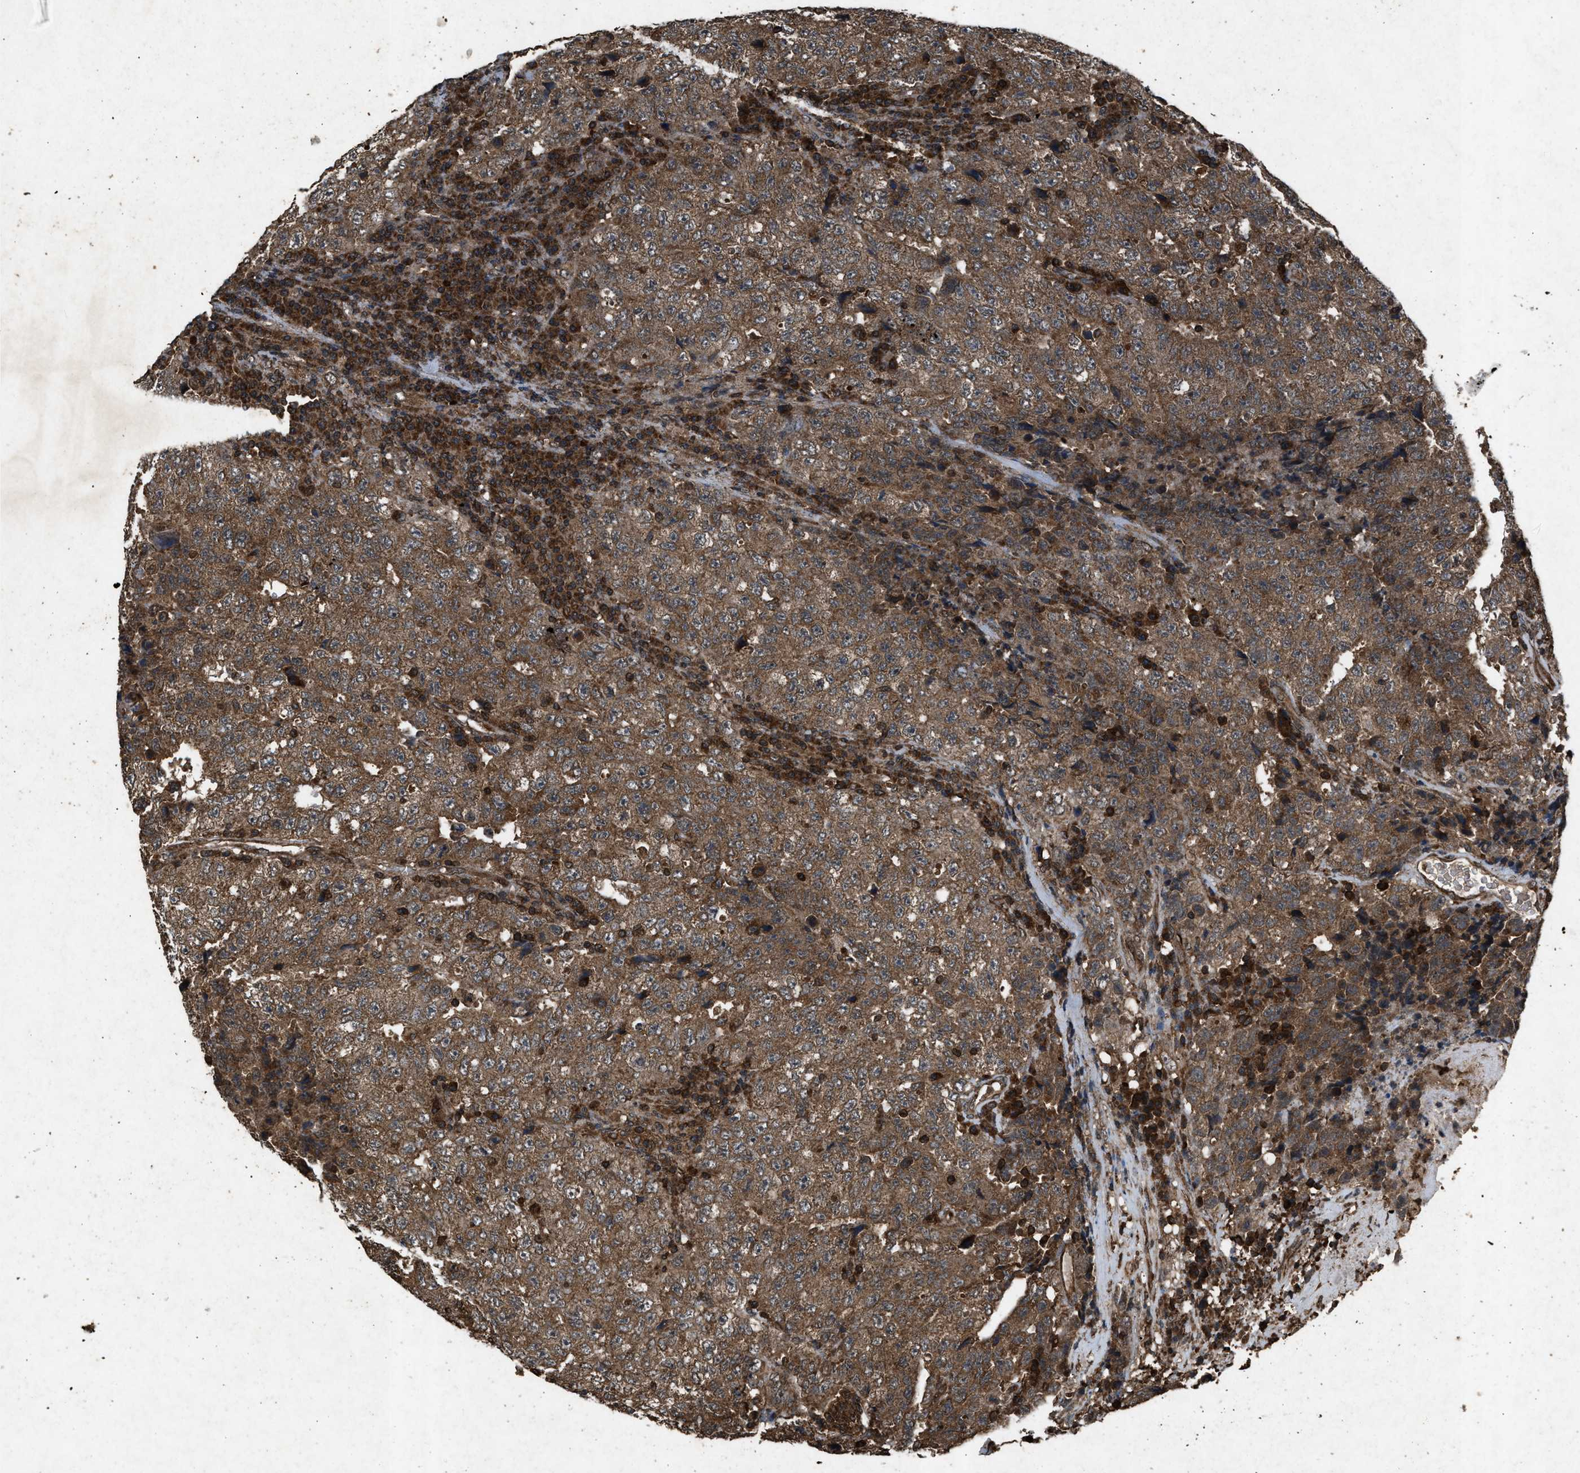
{"staining": {"intensity": "moderate", "quantity": ">75%", "location": "cytoplasmic/membranous"}, "tissue": "testis cancer", "cell_type": "Tumor cells", "image_type": "cancer", "snomed": [{"axis": "morphology", "description": "Necrosis, NOS"}, {"axis": "morphology", "description": "Carcinoma, Embryonal, NOS"}, {"axis": "topography", "description": "Testis"}], "caption": "Testis cancer stained with a brown dye reveals moderate cytoplasmic/membranous positive staining in about >75% of tumor cells.", "gene": "OAS1", "patient": {"sex": "male", "age": 19}}